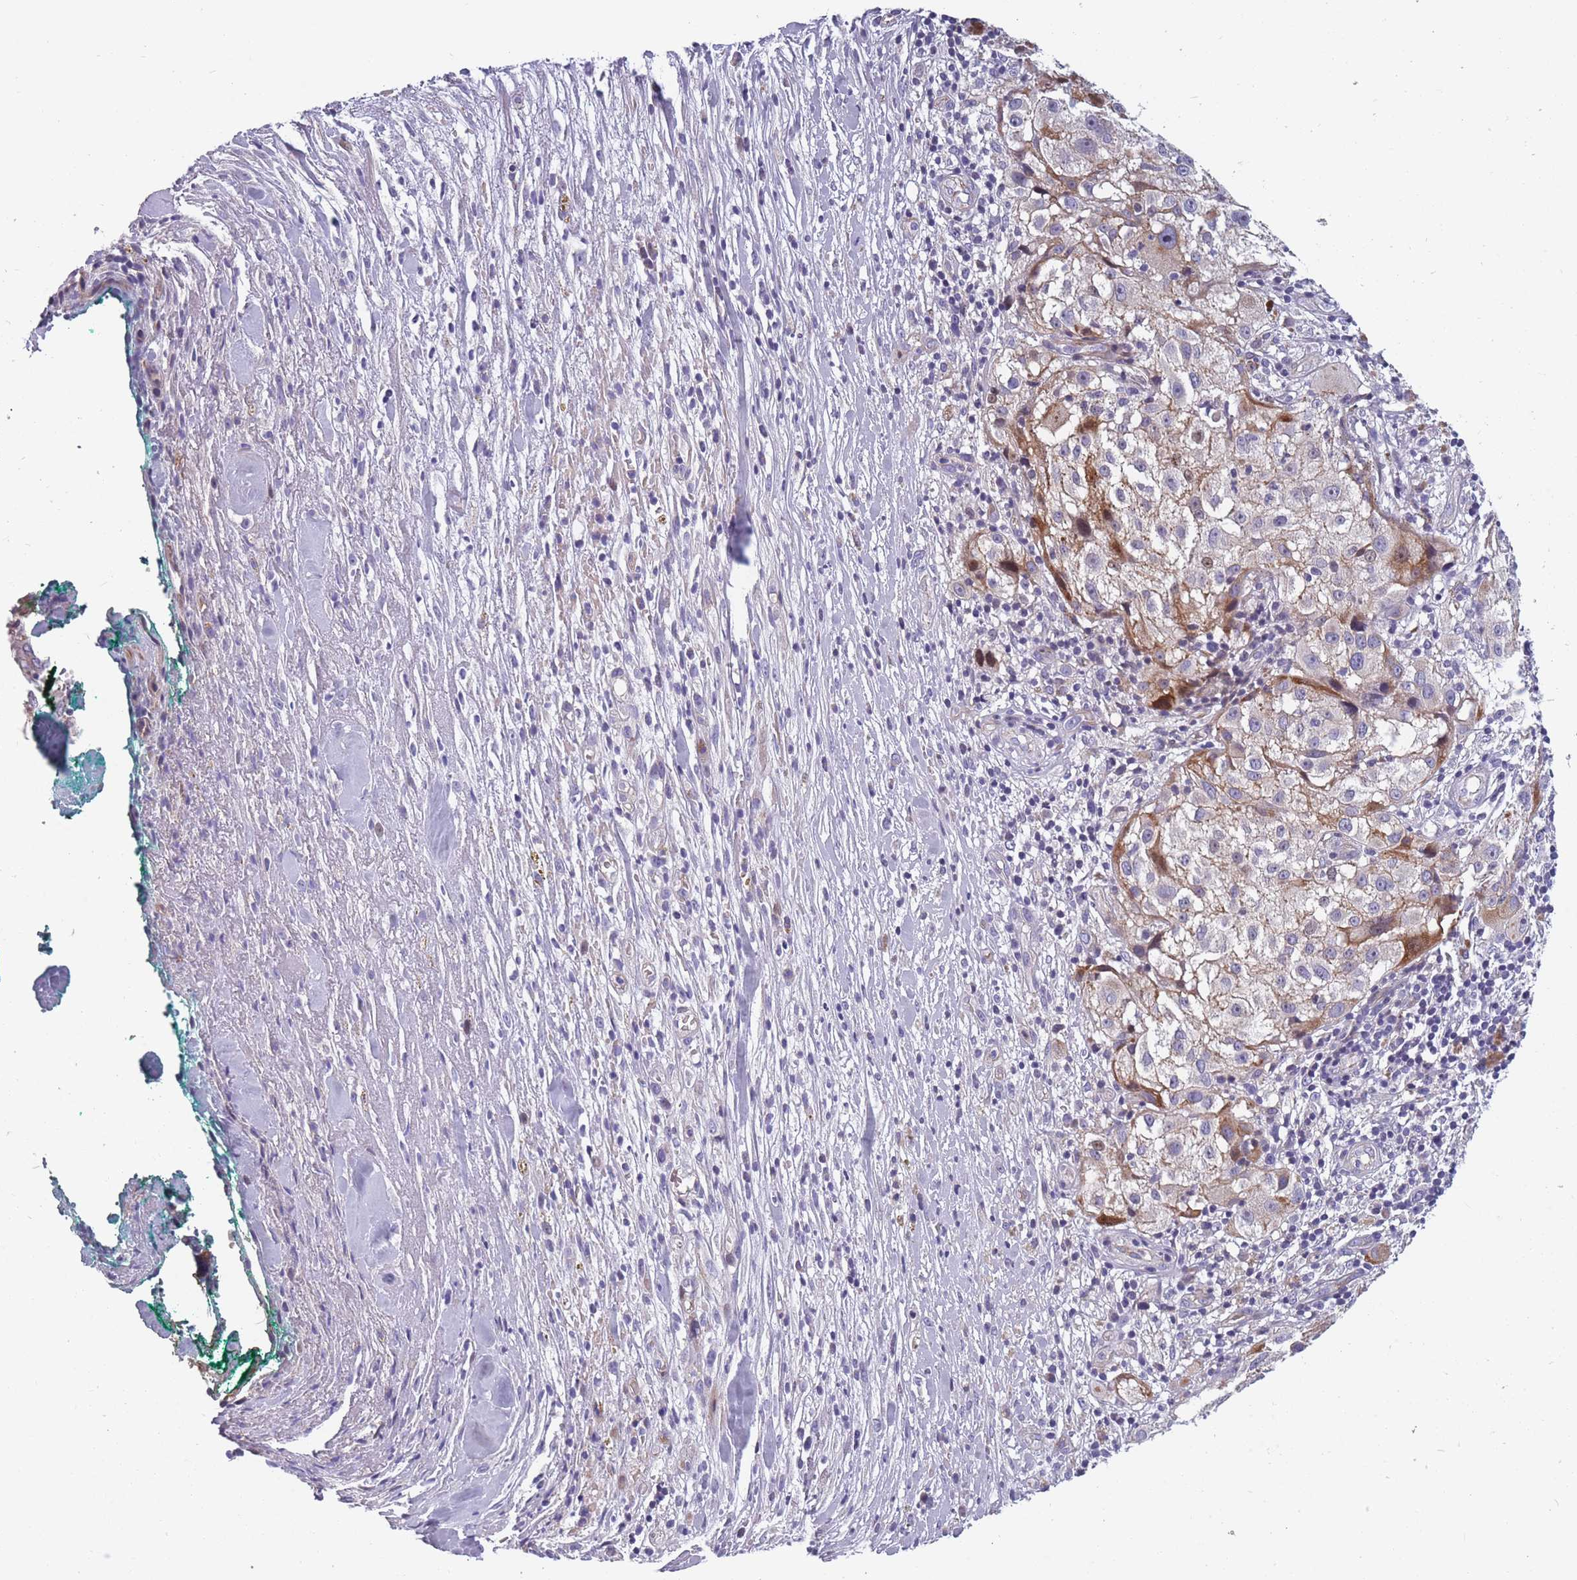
{"staining": {"intensity": "moderate", "quantity": "<25%", "location": "cytoplasmic/membranous,nuclear"}, "tissue": "melanoma", "cell_type": "Tumor cells", "image_type": "cancer", "snomed": [{"axis": "morphology", "description": "Normal morphology"}, {"axis": "morphology", "description": "Malignant melanoma, NOS"}, {"axis": "topography", "description": "Skin"}], "caption": "Approximately <25% of tumor cells in human malignant melanoma reveal moderate cytoplasmic/membranous and nuclear protein staining as visualized by brown immunohistochemical staining.", "gene": "FAM83F", "patient": {"sex": "female", "age": 72}}